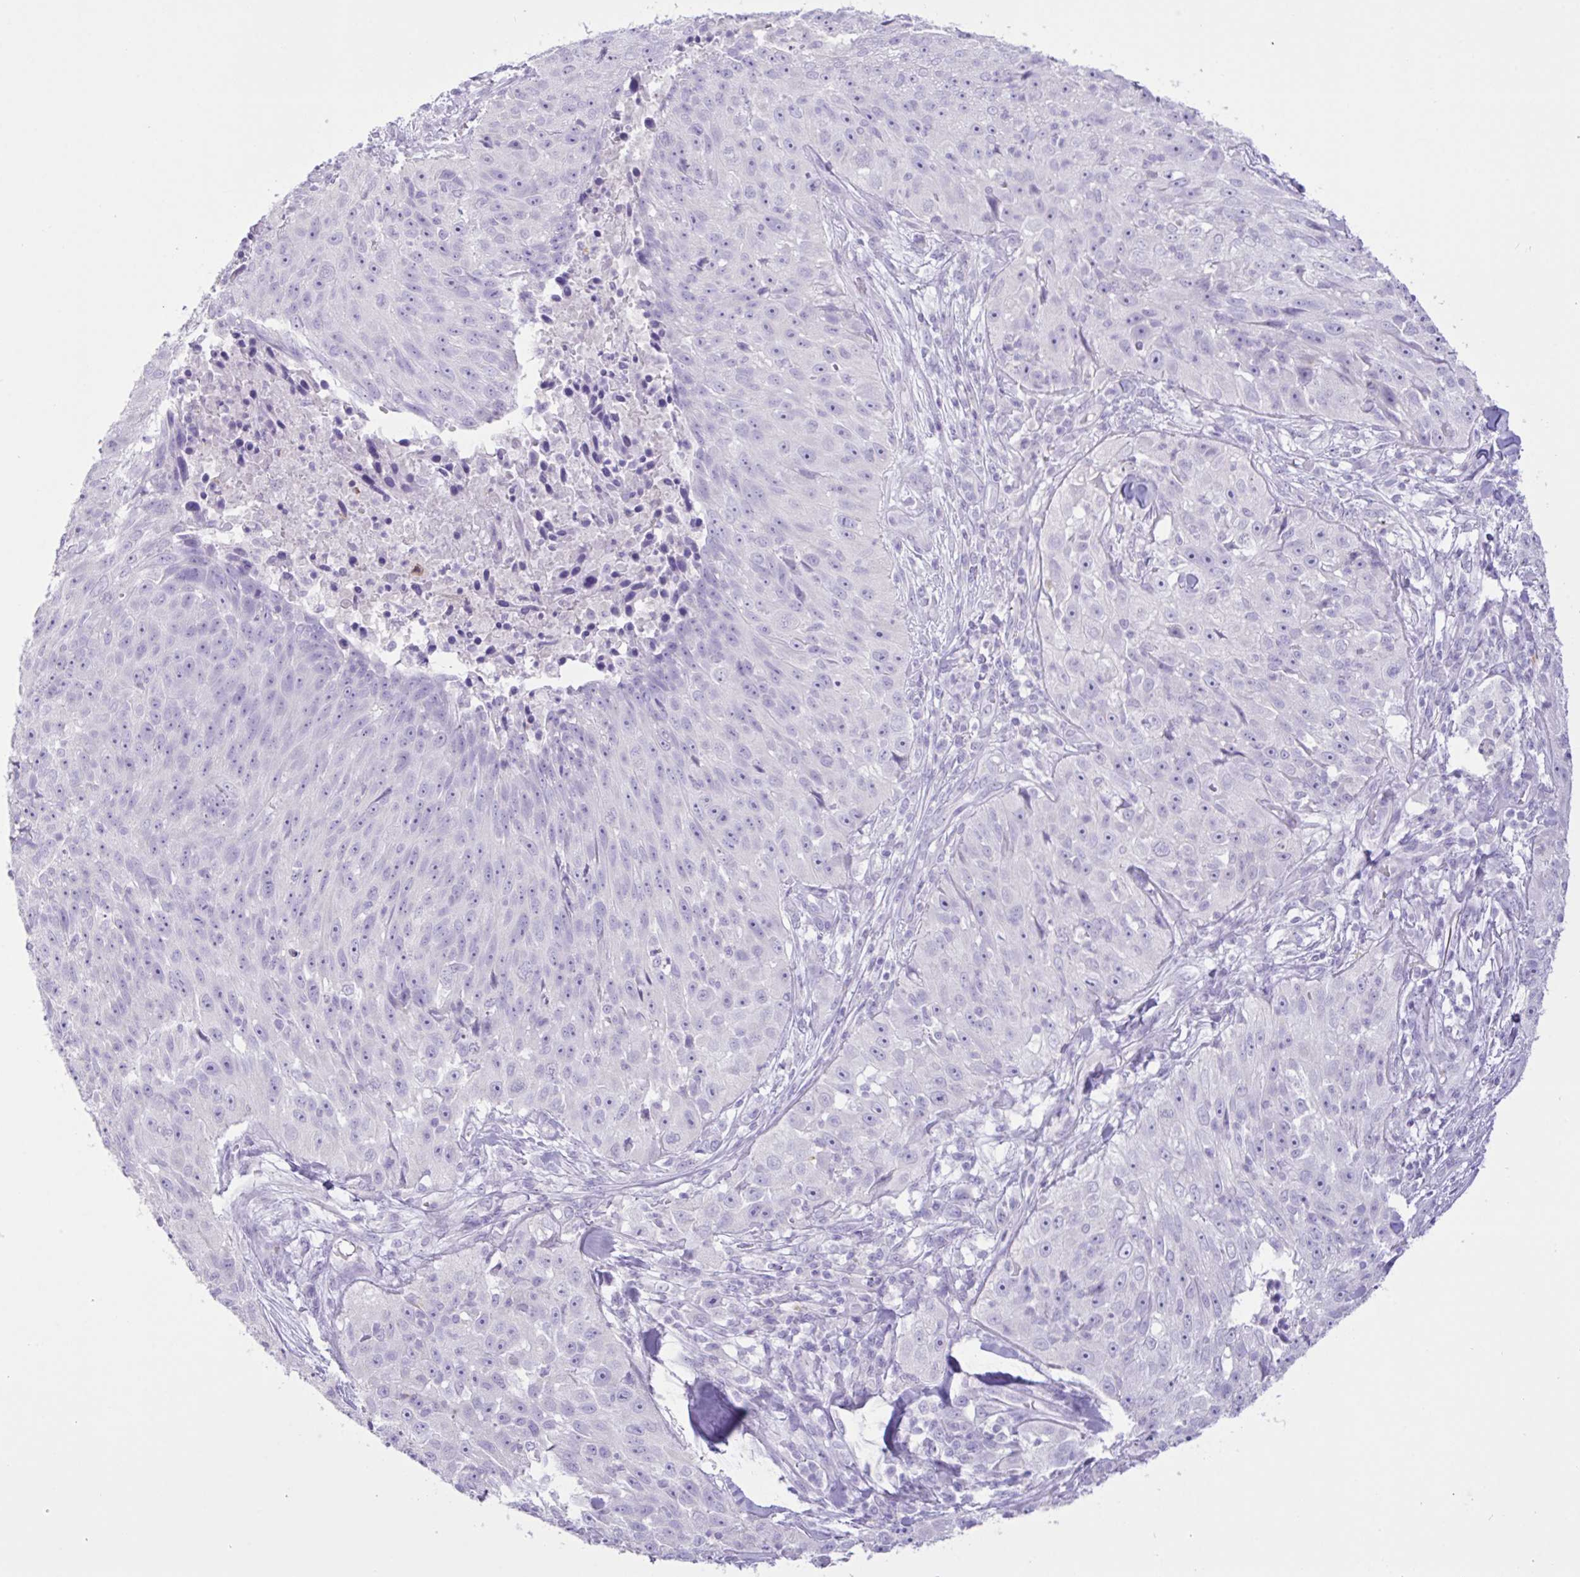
{"staining": {"intensity": "negative", "quantity": "none", "location": "none"}, "tissue": "skin cancer", "cell_type": "Tumor cells", "image_type": "cancer", "snomed": [{"axis": "morphology", "description": "Squamous cell carcinoma, NOS"}, {"axis": "topography", "description": "Skin"}], "caption": "This image is of skin squamous cell carcinoma stained with immunohistochemistry to label a protein in brown with the nuclei are counter-stained blue. There is no expression in tumor cells. (DAB (3,3'-diaminobenzidine) immunohistochemistry visualized using brightfield microscopy, high magnification).", "gene": "CST11", "patient": {"sex": "female", "age": 87}}